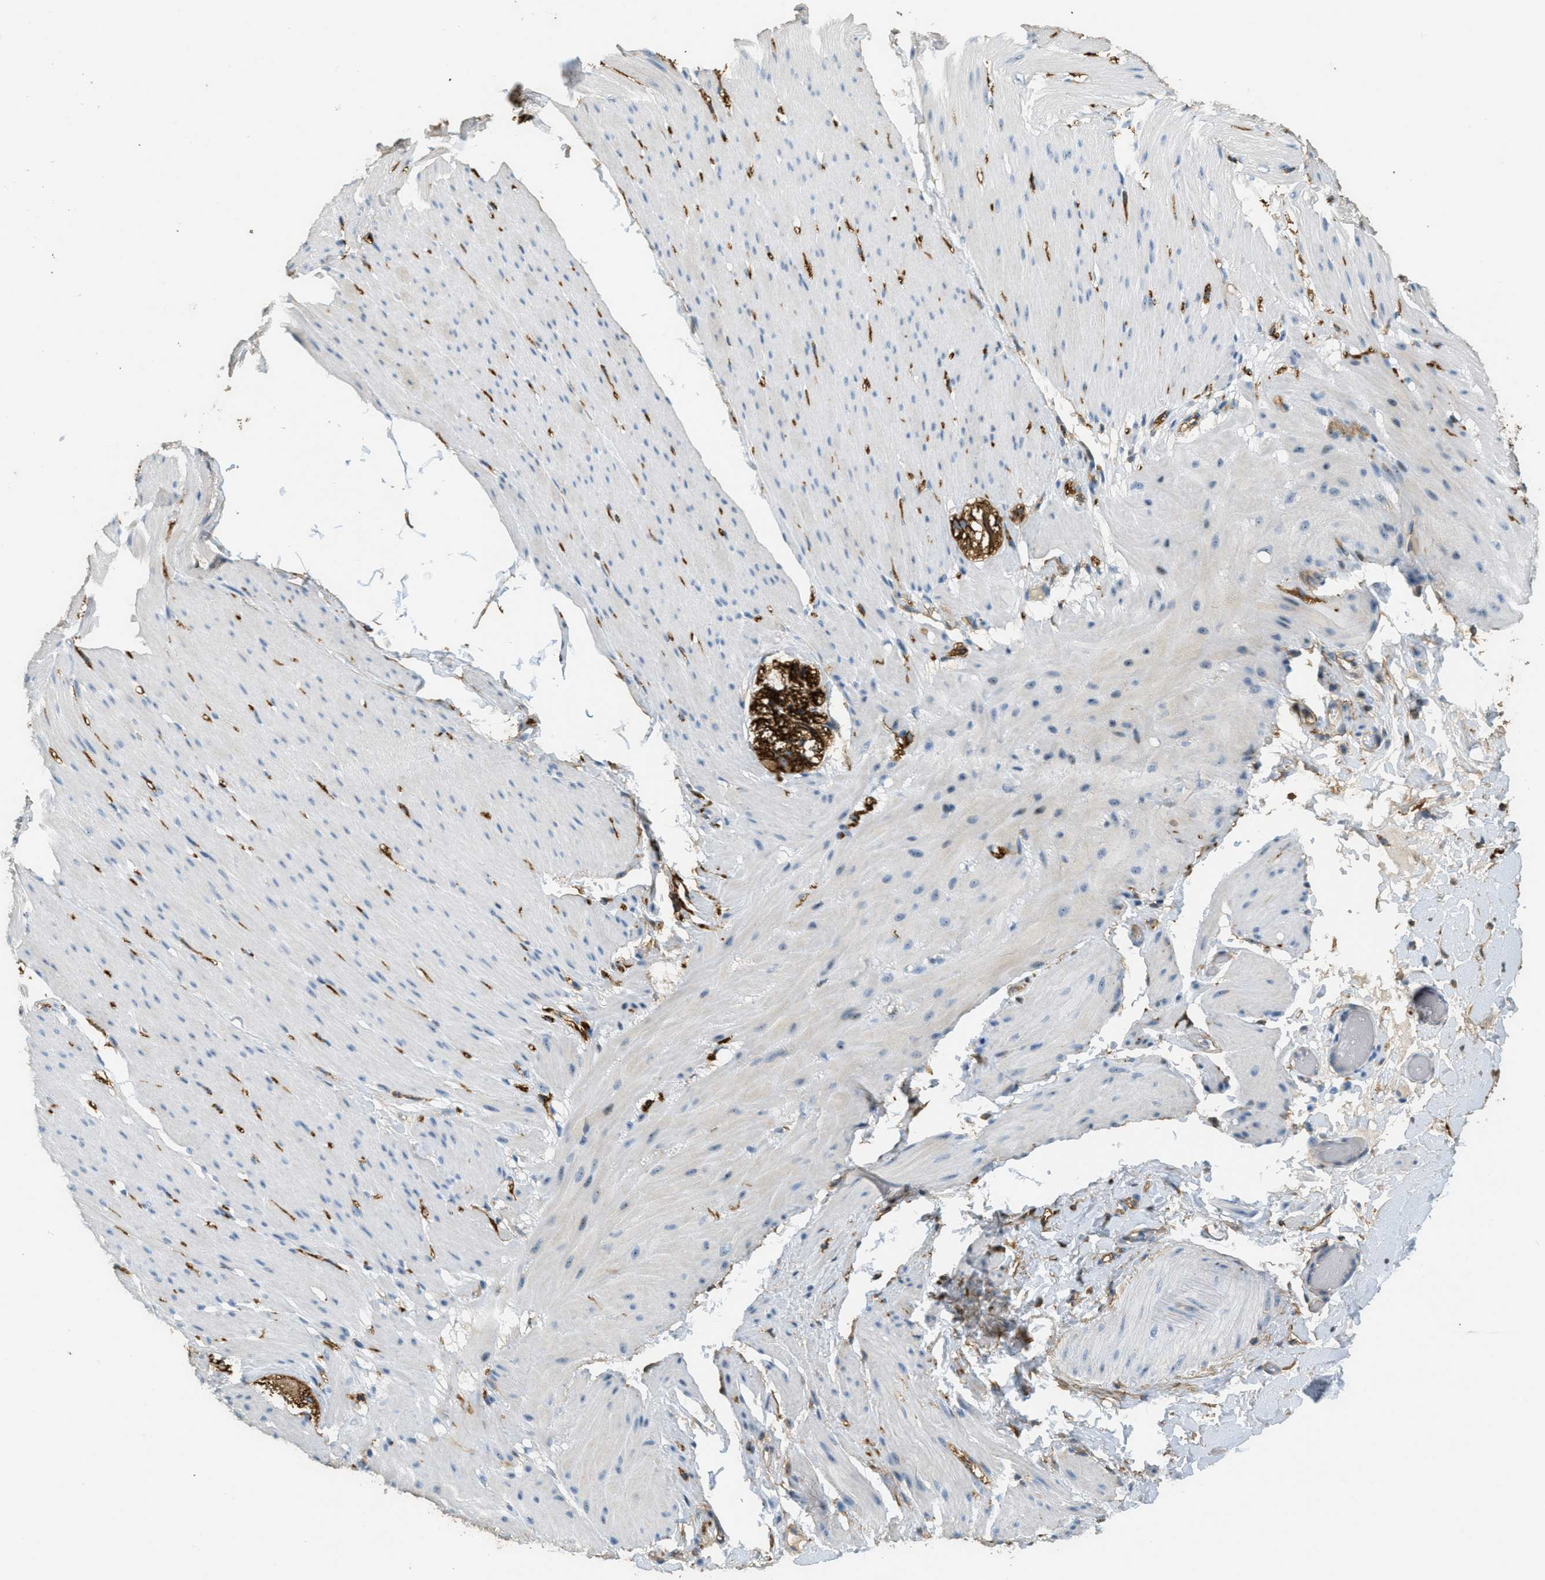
{"staining": {"intensity": "negative", "quantity": "none", "location": "none"}, "tissue": "smooth muscle", "cell_type": "Smooth muscle cells", "image_type": "normal", "snomed": [{"axis": "morphology", "description": "Normal tissue, NOS"}, {"axis": "topography", "description": "Smooth muscle"}, {"axis": "topography", "description": "Colon"}], "caption": "The micrograph displays no staining of smooth muscle cells in unremarkable smooth muscle. Brightfield microscopy of IHC stained with DAB (brown) and hematoxylin (blue), captured at high magnification.", "gene": "OSMR", "patient": {"sex": "male", "age": 67}}